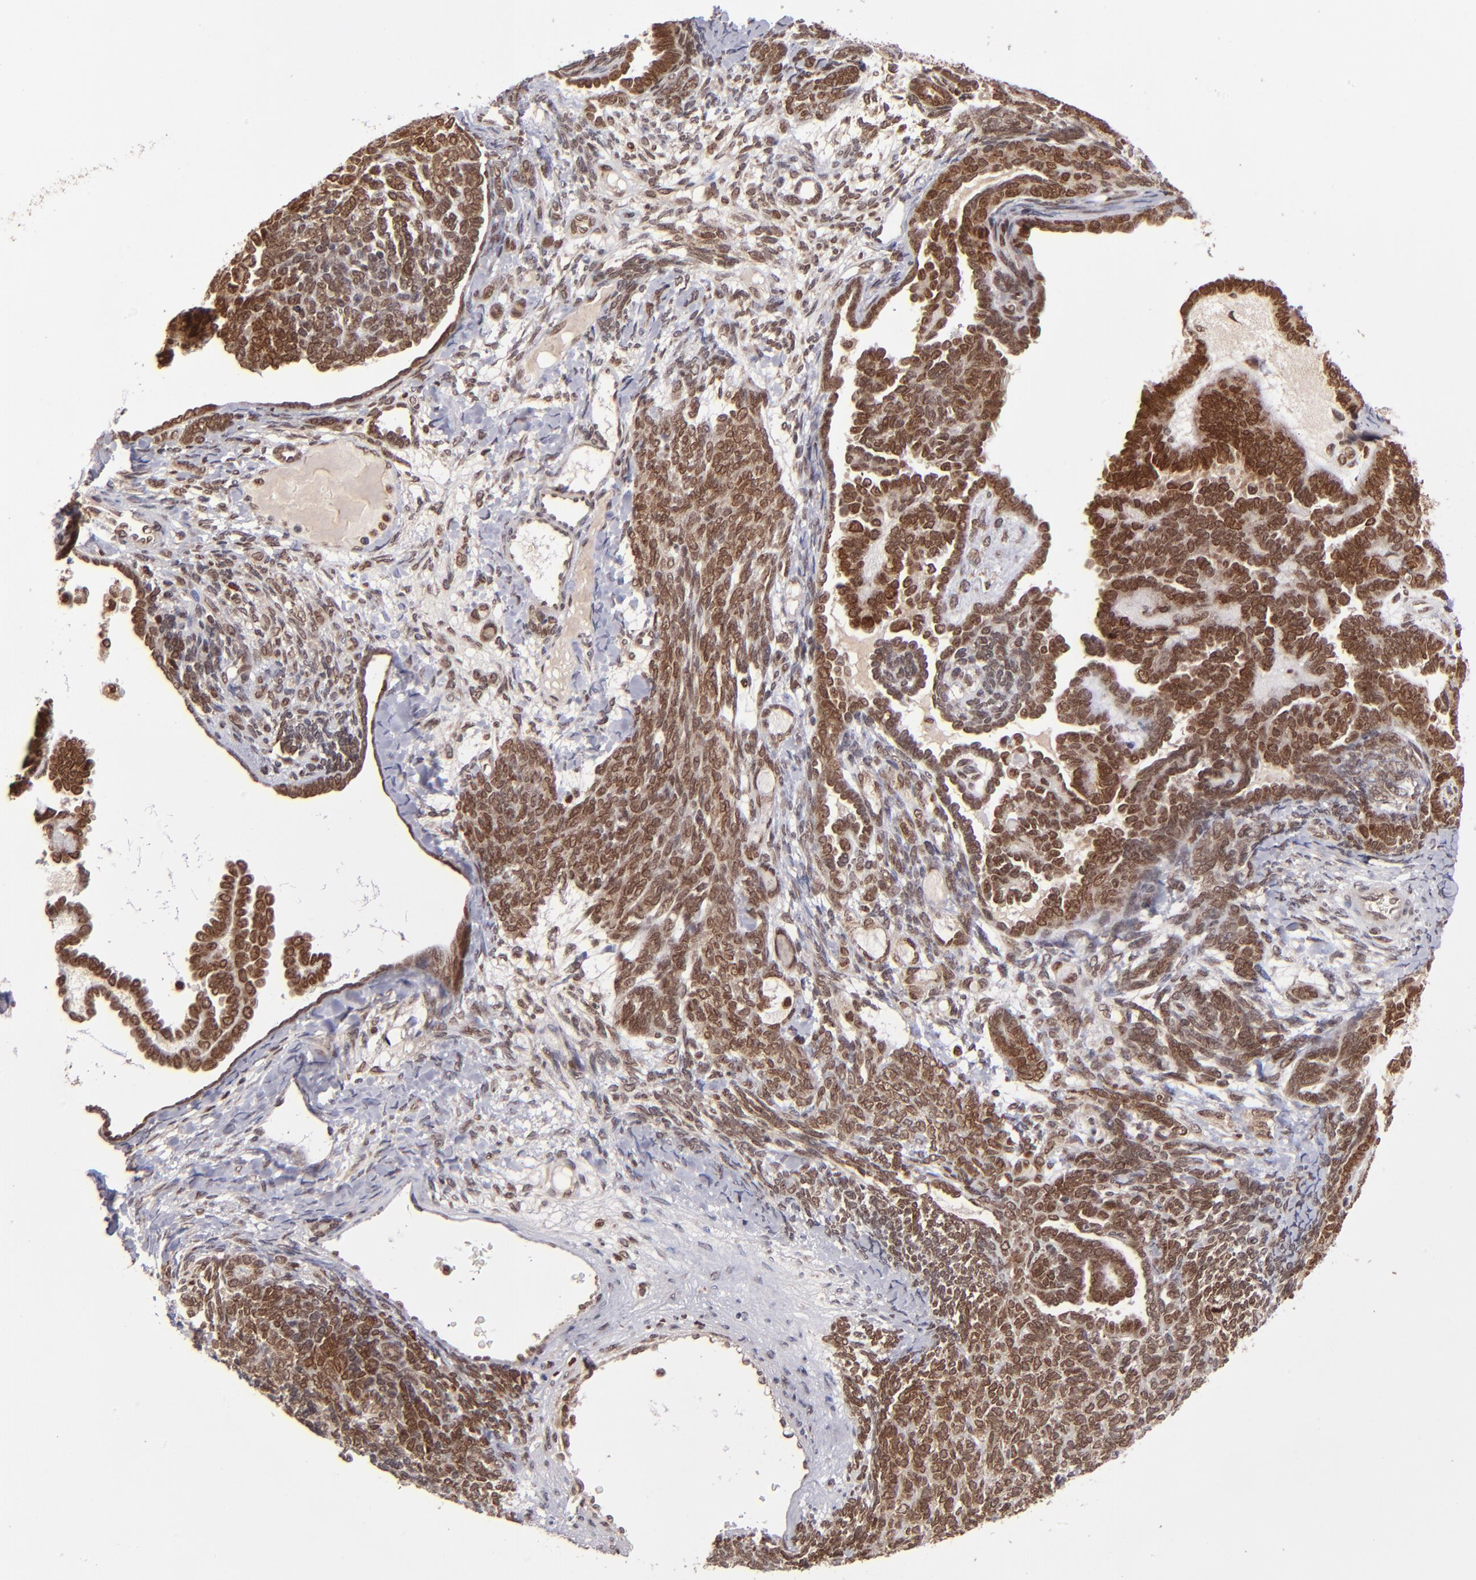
{"staining": {"intensity": "strong", "quantity": ">75%", "location": "cytoplasmic/membranous,nuclear"}, "tissue": "endometrial cancer", "cell_type": "Tumor cells", "image_type": "cancer", "snomed": [{"axis": "morphology", "description": "Neoplasm, malignant, NOS"}, {"axis": "topography", "description": "Endometrium"}], "caption": "IHC of neoplasm (malignant) (endometrial) reveals high levels of strong cytoplasmic/membranous and nuclear staining in about >75% of tumor cells. (IHC, brightfield microscopy, high magnification).", "gene": "TOP1MT", "patient": {"sex": "female", "age": 74}}